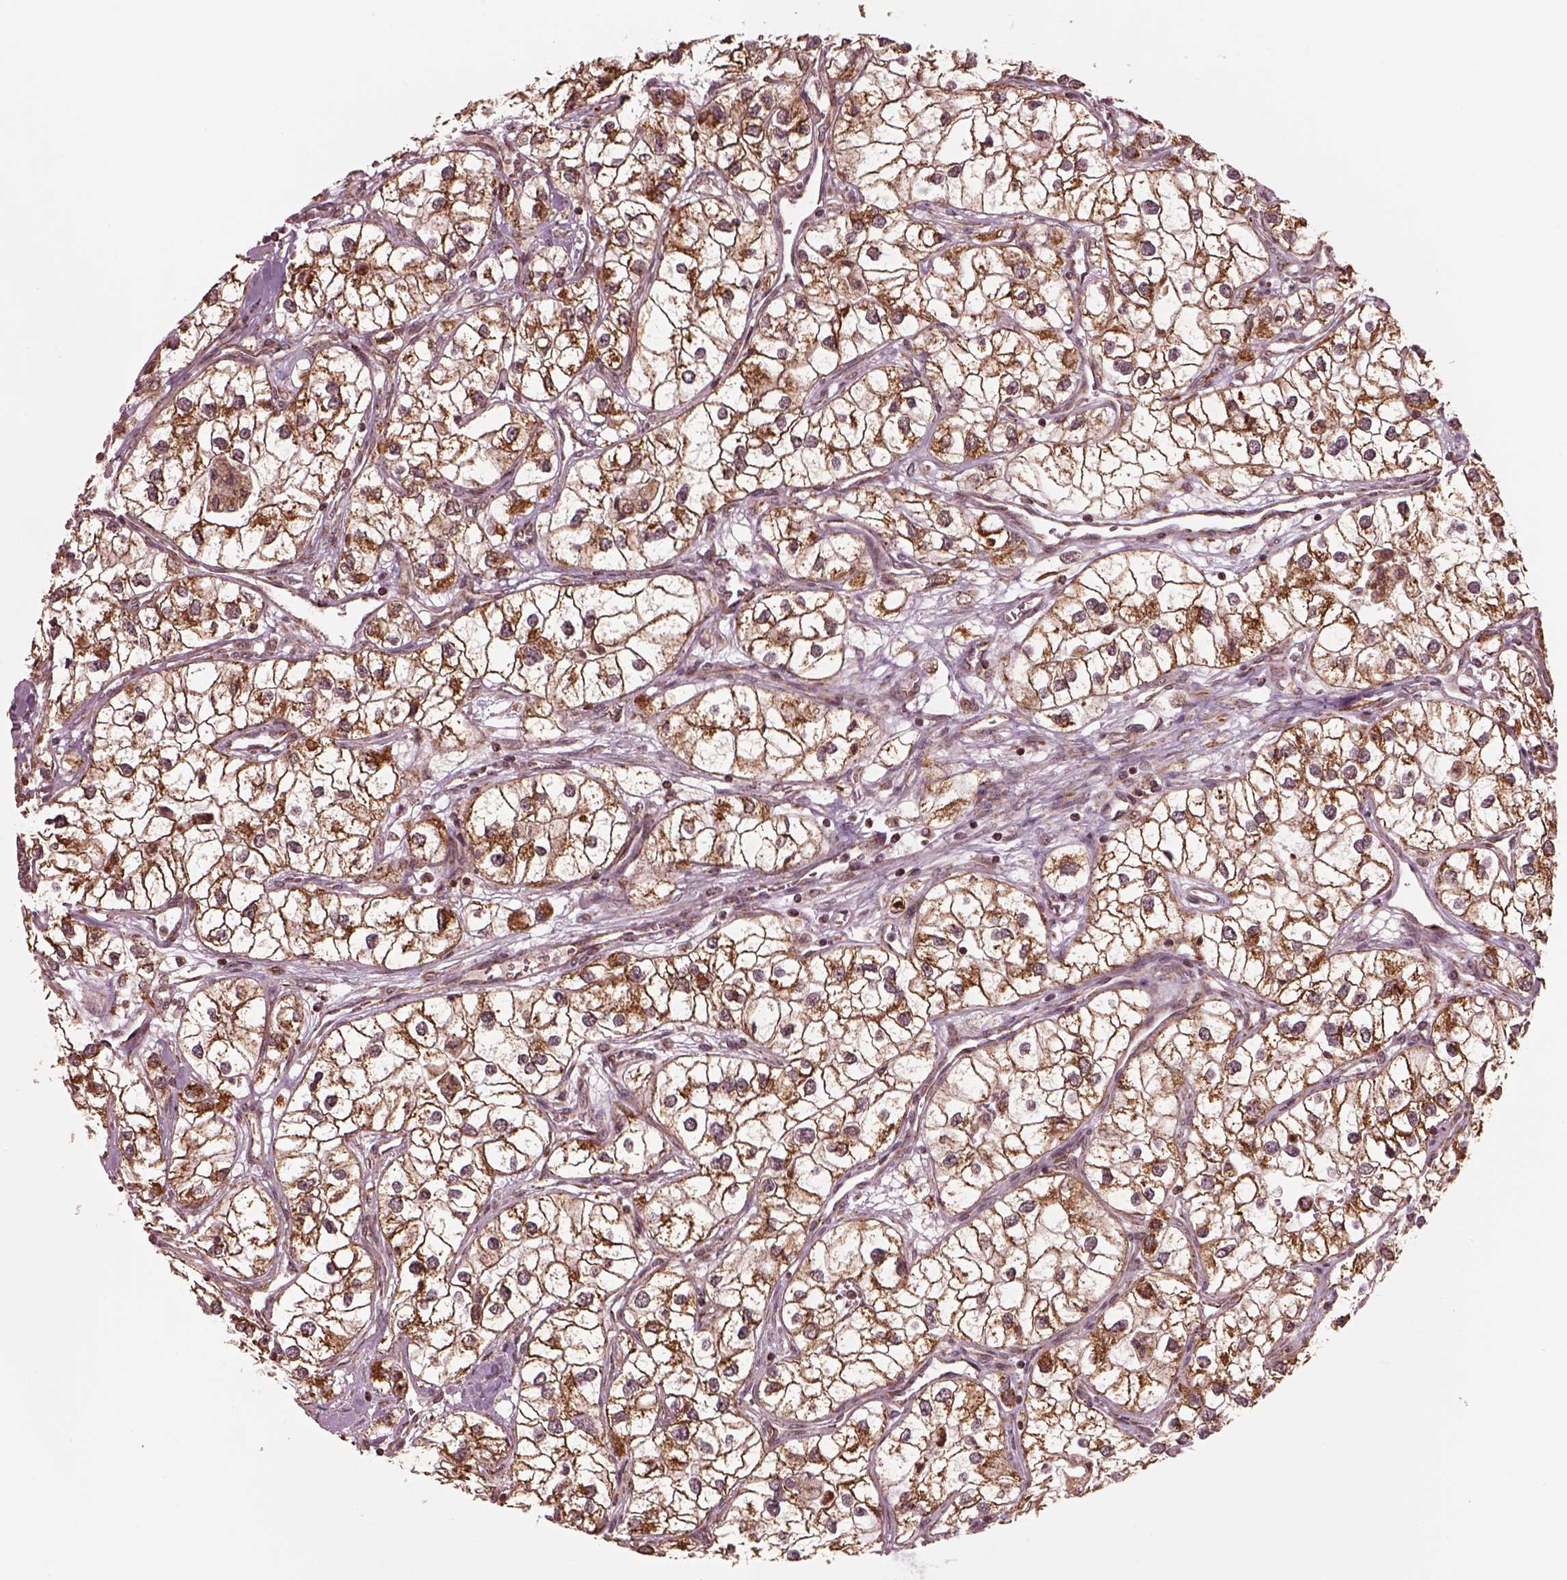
{"staining": {"intensity": "strong", "quantity": ">75%", "location": "cytoplasmic/membranous"}, "tissue": "renal cancer", "cell_type": "Tumor cells", "image_type": "cancer", "snomed": [{"axis": "morphology", "description": "Adenocarcinoma, NOS"}, {"axis": "topography", "description": "Kidney"}], "caption": "High-power microscopy captured an immunohistochemistry micrograph of renal cancer (adenocarcinoma), revealing strong cytoplasmic/membranous positivity in about >75% of tumor cells.", "gene": "SEL1L3", "patient": {"sex": "male", "age": 59}}